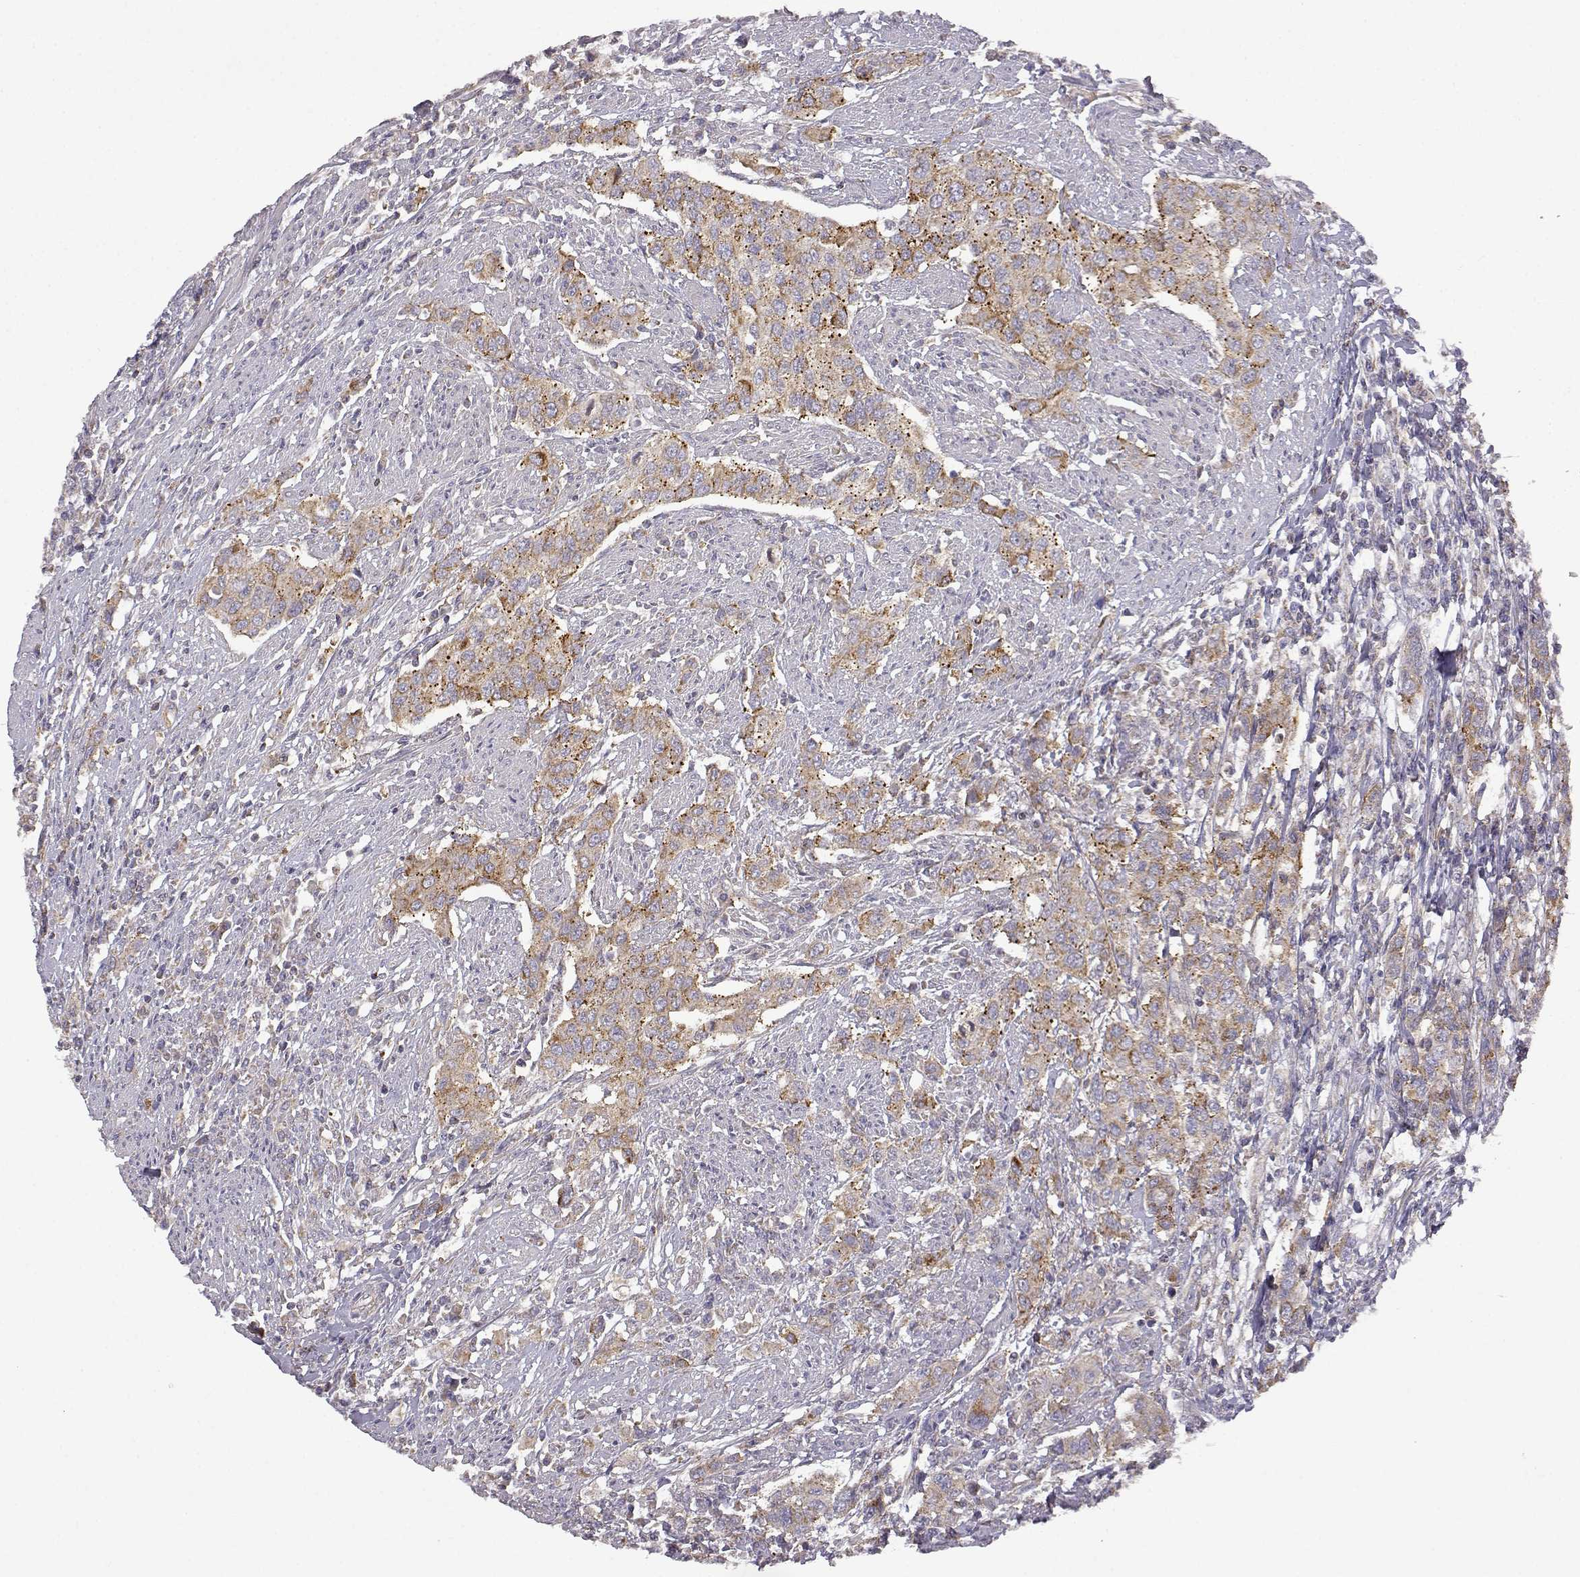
{"staining": {"intensity": "moderate", "quantity": "25%-75%", "location": "cytoplasmic/membranous"}, "tissue": "urothelial cancer", "cell_type": "Tumor cells", "image_type": "cancer", "snomed": [{"axis": "morphology", "description": "Urothelial carcinoma, High grade"}, {"axis": "topography", "description": "Urinary bladder"}], "caption": "Urothelial cancer stained with IHC shows moderate cytoplasmic/membranous expression in about 25%-75% of tumor cells. Using DAB (brown) and hematoxylin (blue) stains, captured at high magnification using brightfield microscopy.", "gene": "DDC", "patient": {"sex": "female", "age": 58}}